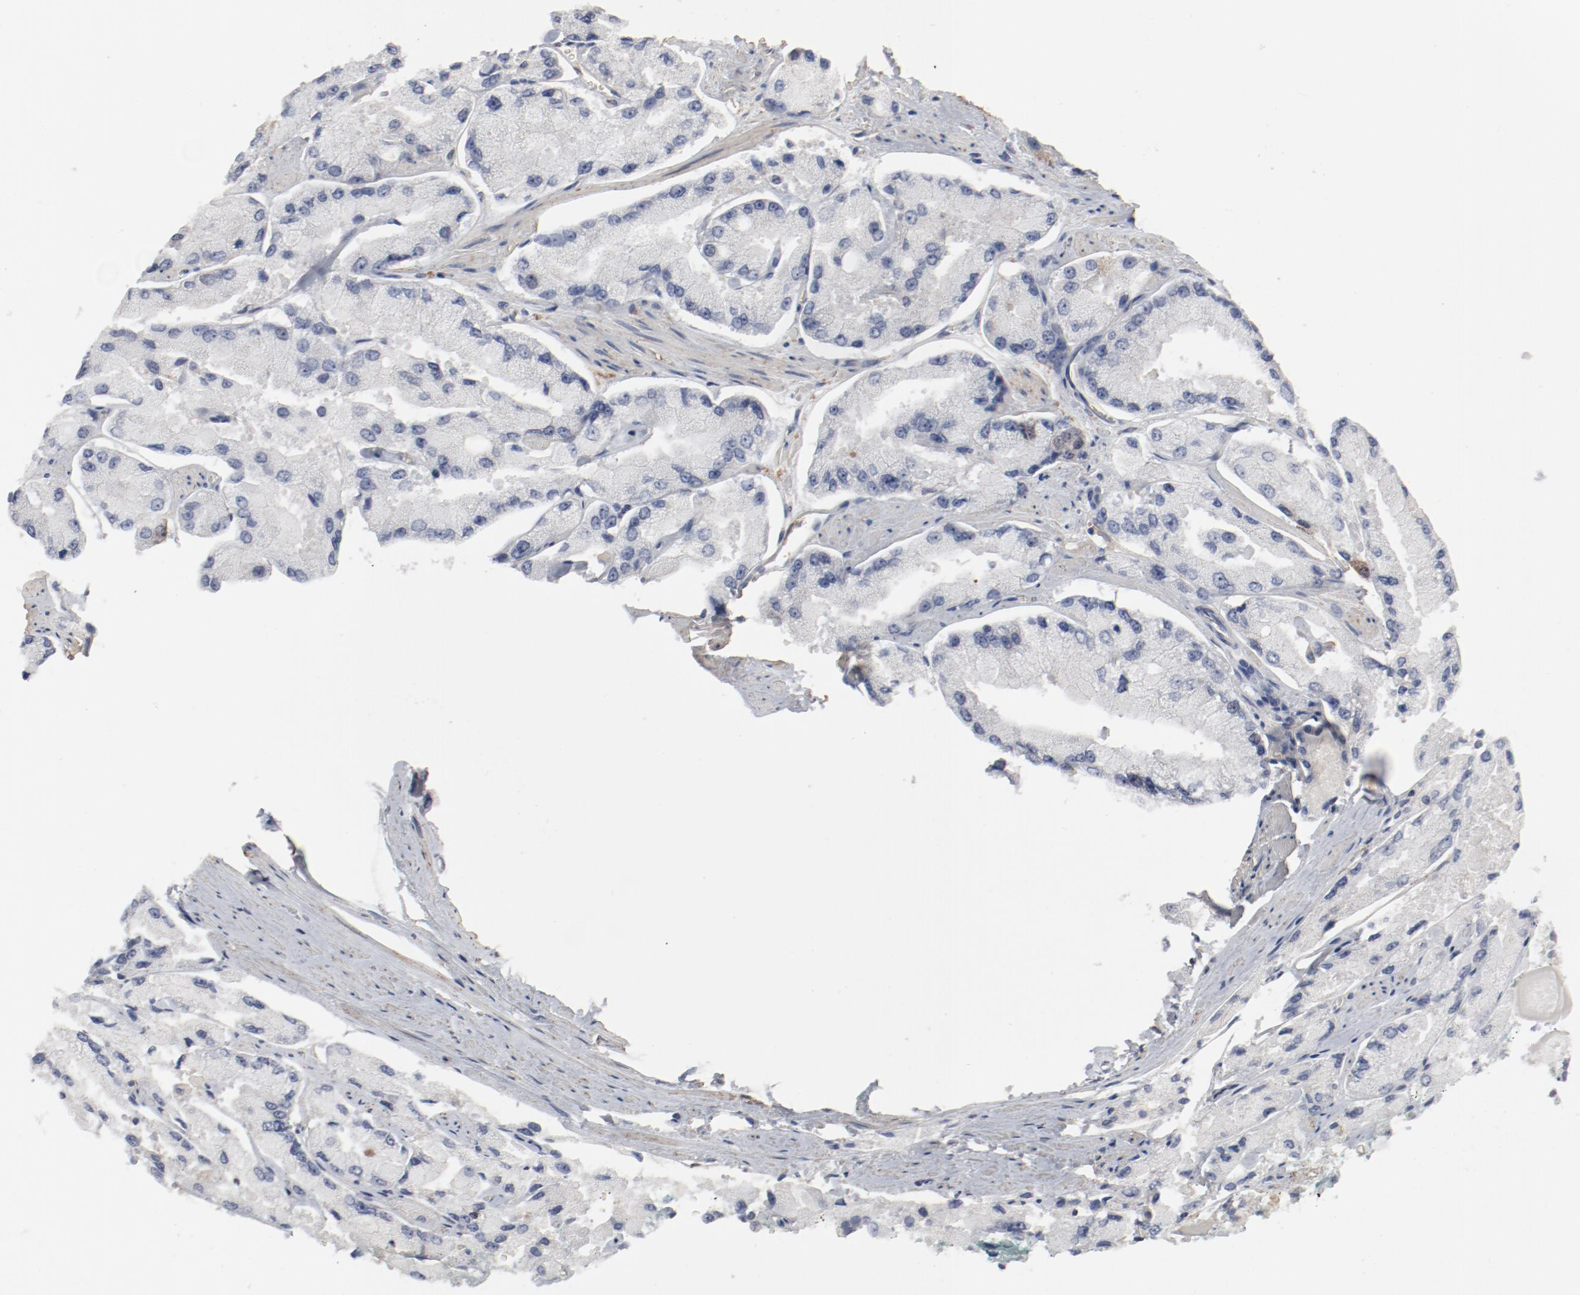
{"staining": {"intensity": "moderate", "quantity": "<25%", "location": "cytoplasmic/membranous"}, "tissue": "prostate cancer", "cell_type": "Tumor cells", "image_type": "cancer", "snomed": [{"axis": "morphology", "description": "Adenocarcinoma, High grade"}, {"axis": "topography", "description": "Prostate"}], "caption": "IHC of adenocarcinoma (high-grade) (prostate) reveals low levels of moderate cytoplasmic/membranous positivity in about <25% of tumor cells. (Stains: DAB in brown, nuclei in blue, Microscopy: brightfield microscopy at high magnification).", "gene": "CDK1", "patient": {"sex": "male", "age": 58}}